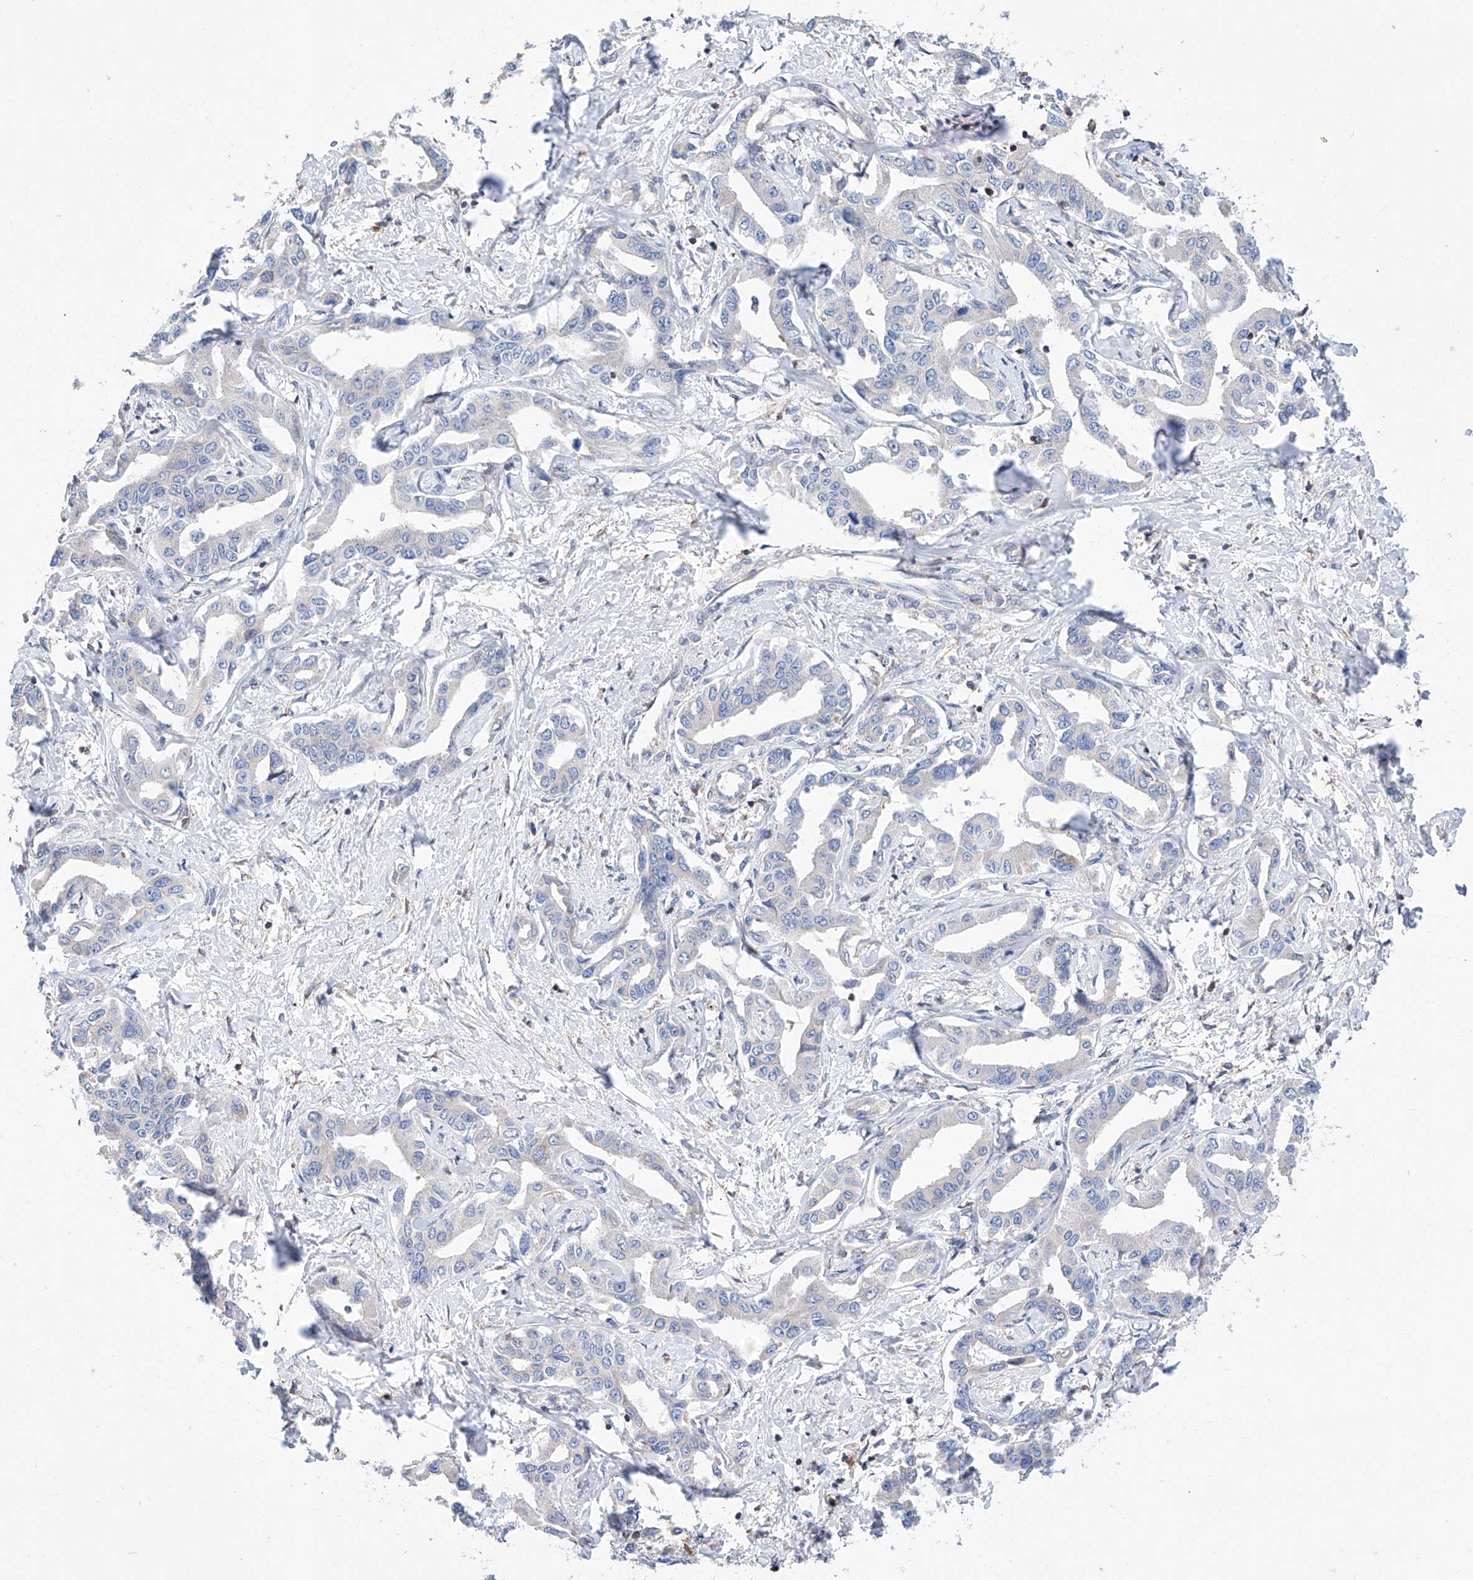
{"staining": {"intensity": "negative", "quantity": "none", "location": "none"}, "tissue": "liver cancer", "cell_type": "Tumor cells", "image_type": "cancer", "snomed": [{"axis": "morphology", "description": "Cholangiocarcinoma"}, {"axis": "topography", "description": "Liver"}], "caption": "Human liver cholangiocarcinoma stained for a protein using immunohistochemistry displays no staining in tumor cells.", "gene": "MAD2L1", "patient": {"sex": "male", "age": 59}}